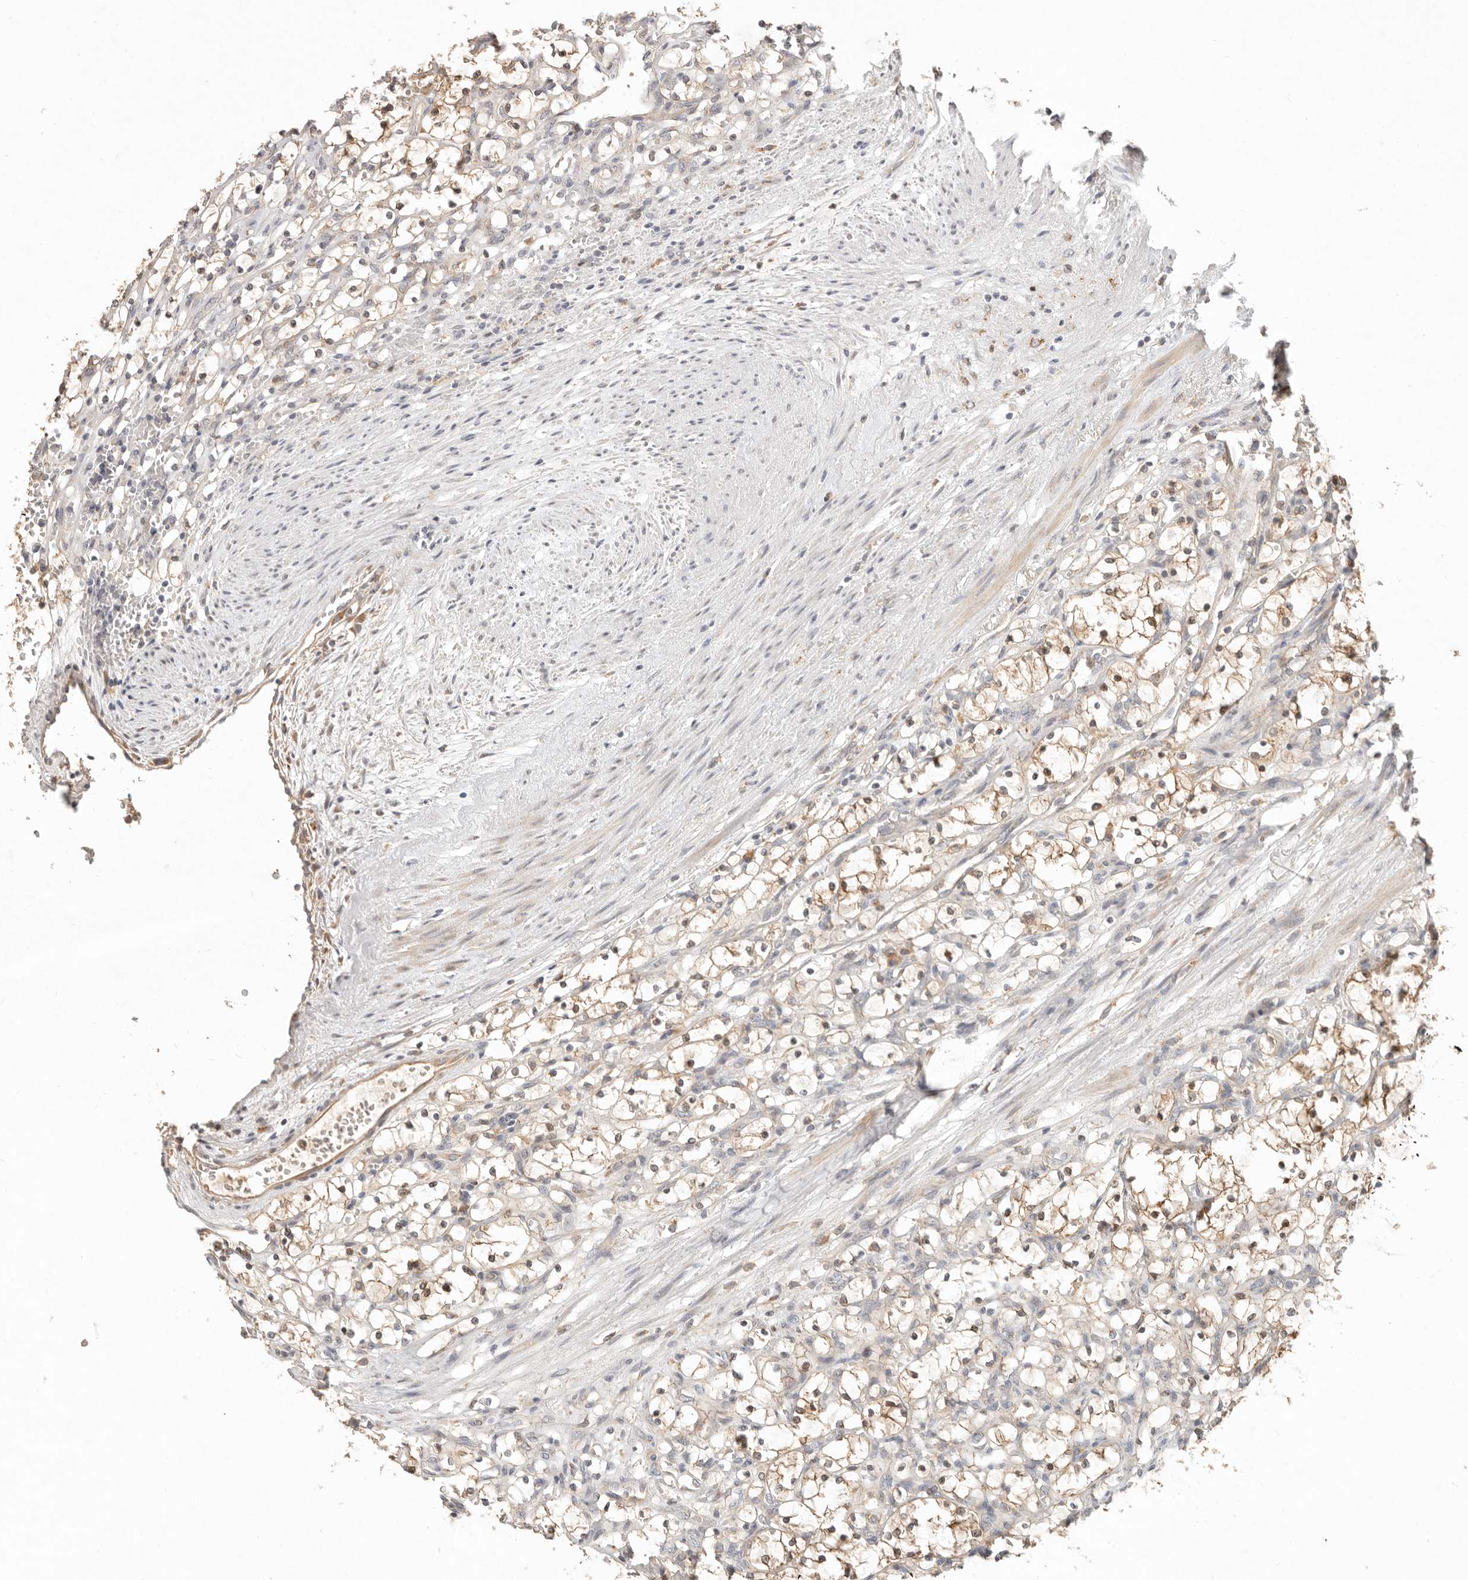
{"staining": {"intensity": "moderate", "quantity": ">75%", "location": "cytoplasmic/membranous"}, "tissue": "renal cancer", "cell_type": "Tumor cells", "image_type": "cancer", "snomed": [{"axis": "morphology", "description": "Adenocarcinoma, NOS"}, {"axis": "topography", "description": "Kidney"}], "caption": "Renal cancer (adenocarcinoma) was stained to show a protein in brown. There is medium levels of moderate cytoplasmic/membranous expression in about >75% of tumor cells.", "gene": "ARHGEF10L", "patient": {"sex": "female", "age": 69}}